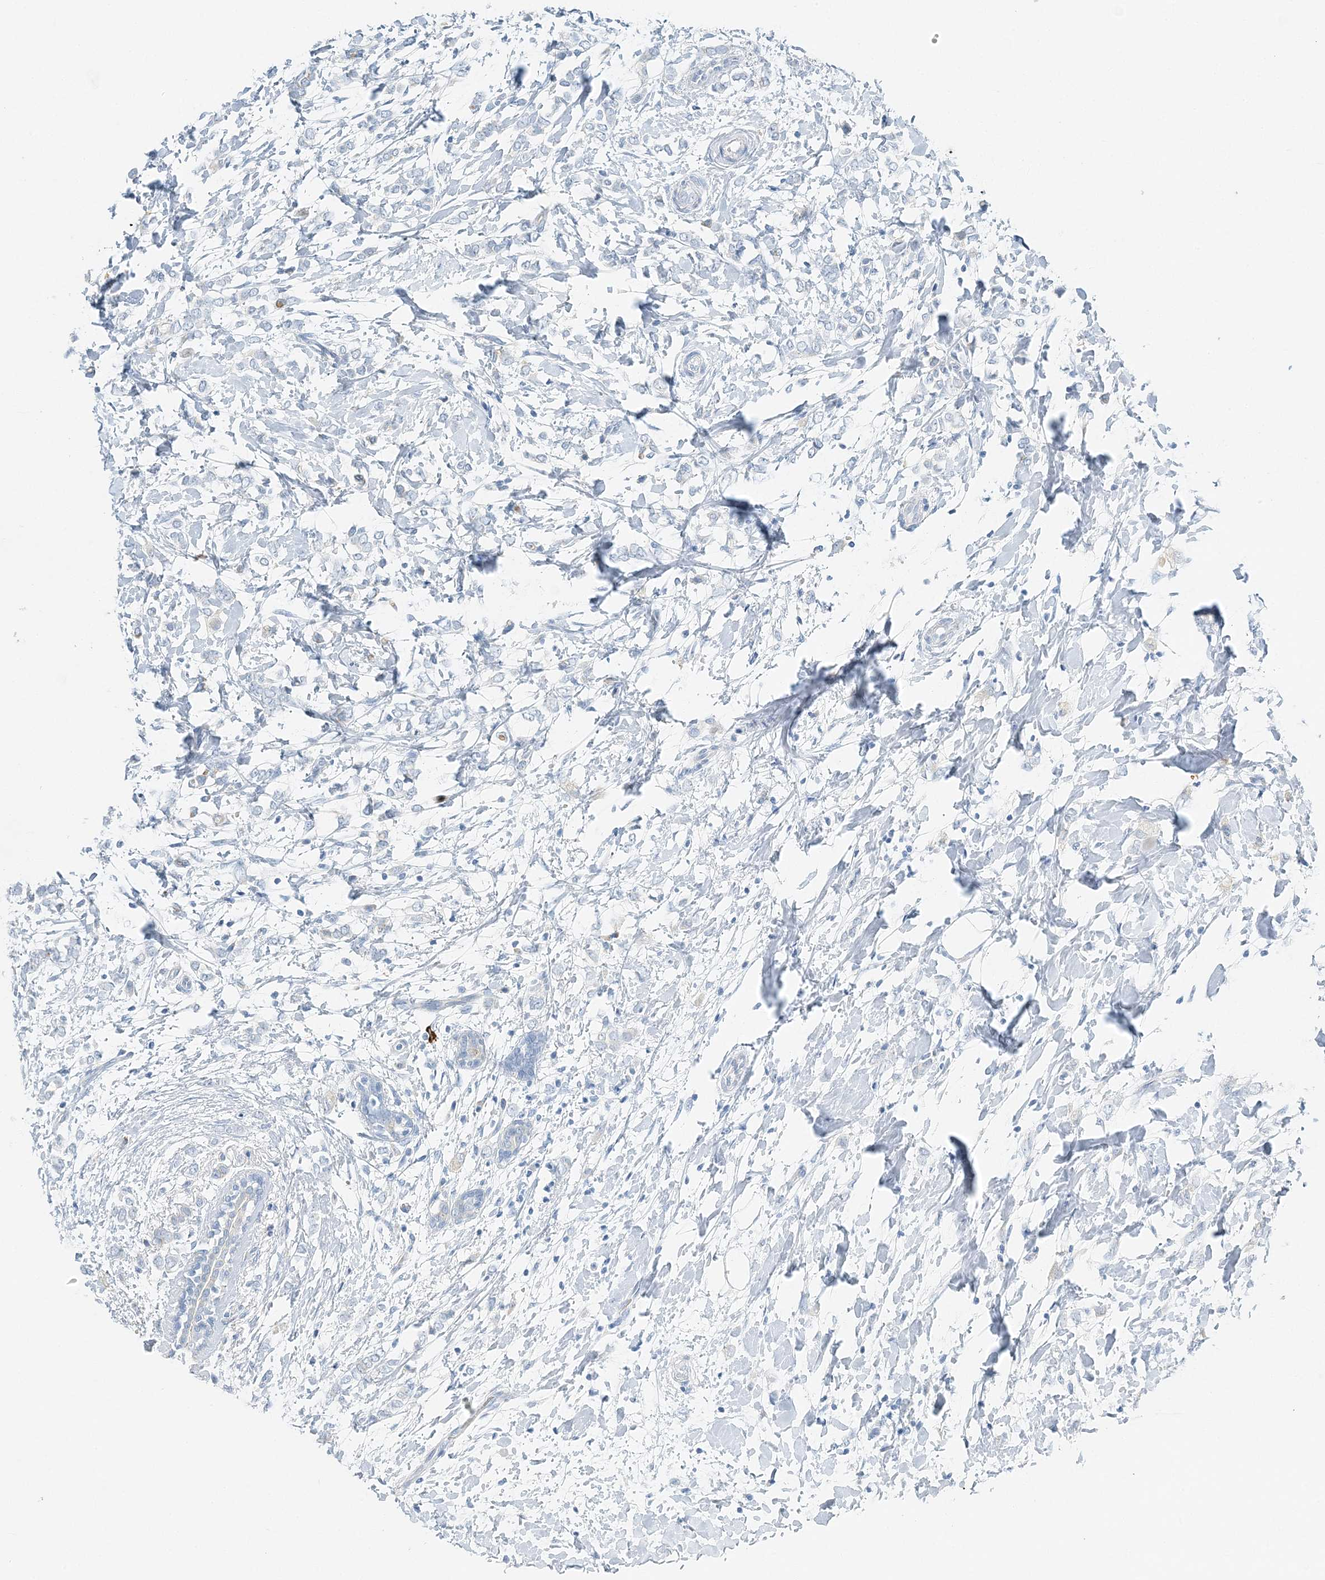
{"staining": {"intensity": "negative", "quantity": "none", "location": "none"}, "tissue": "breast cancer", "cell_type": "Tumor cells", "image_type": "cancer", "snomed": [{"axis": "morphology", "description": "Normal tissue, NOS"}, {"axis": "morphology", "description": "Lobular carcinoma"}, {"axis": "topography", "description": "Breast"}], "caption": "Tumor cells are negative for protein expression in human lobular carcinoma (breast).", "gene": "VILL", "patient": {"sex": "female", "age": 47}}